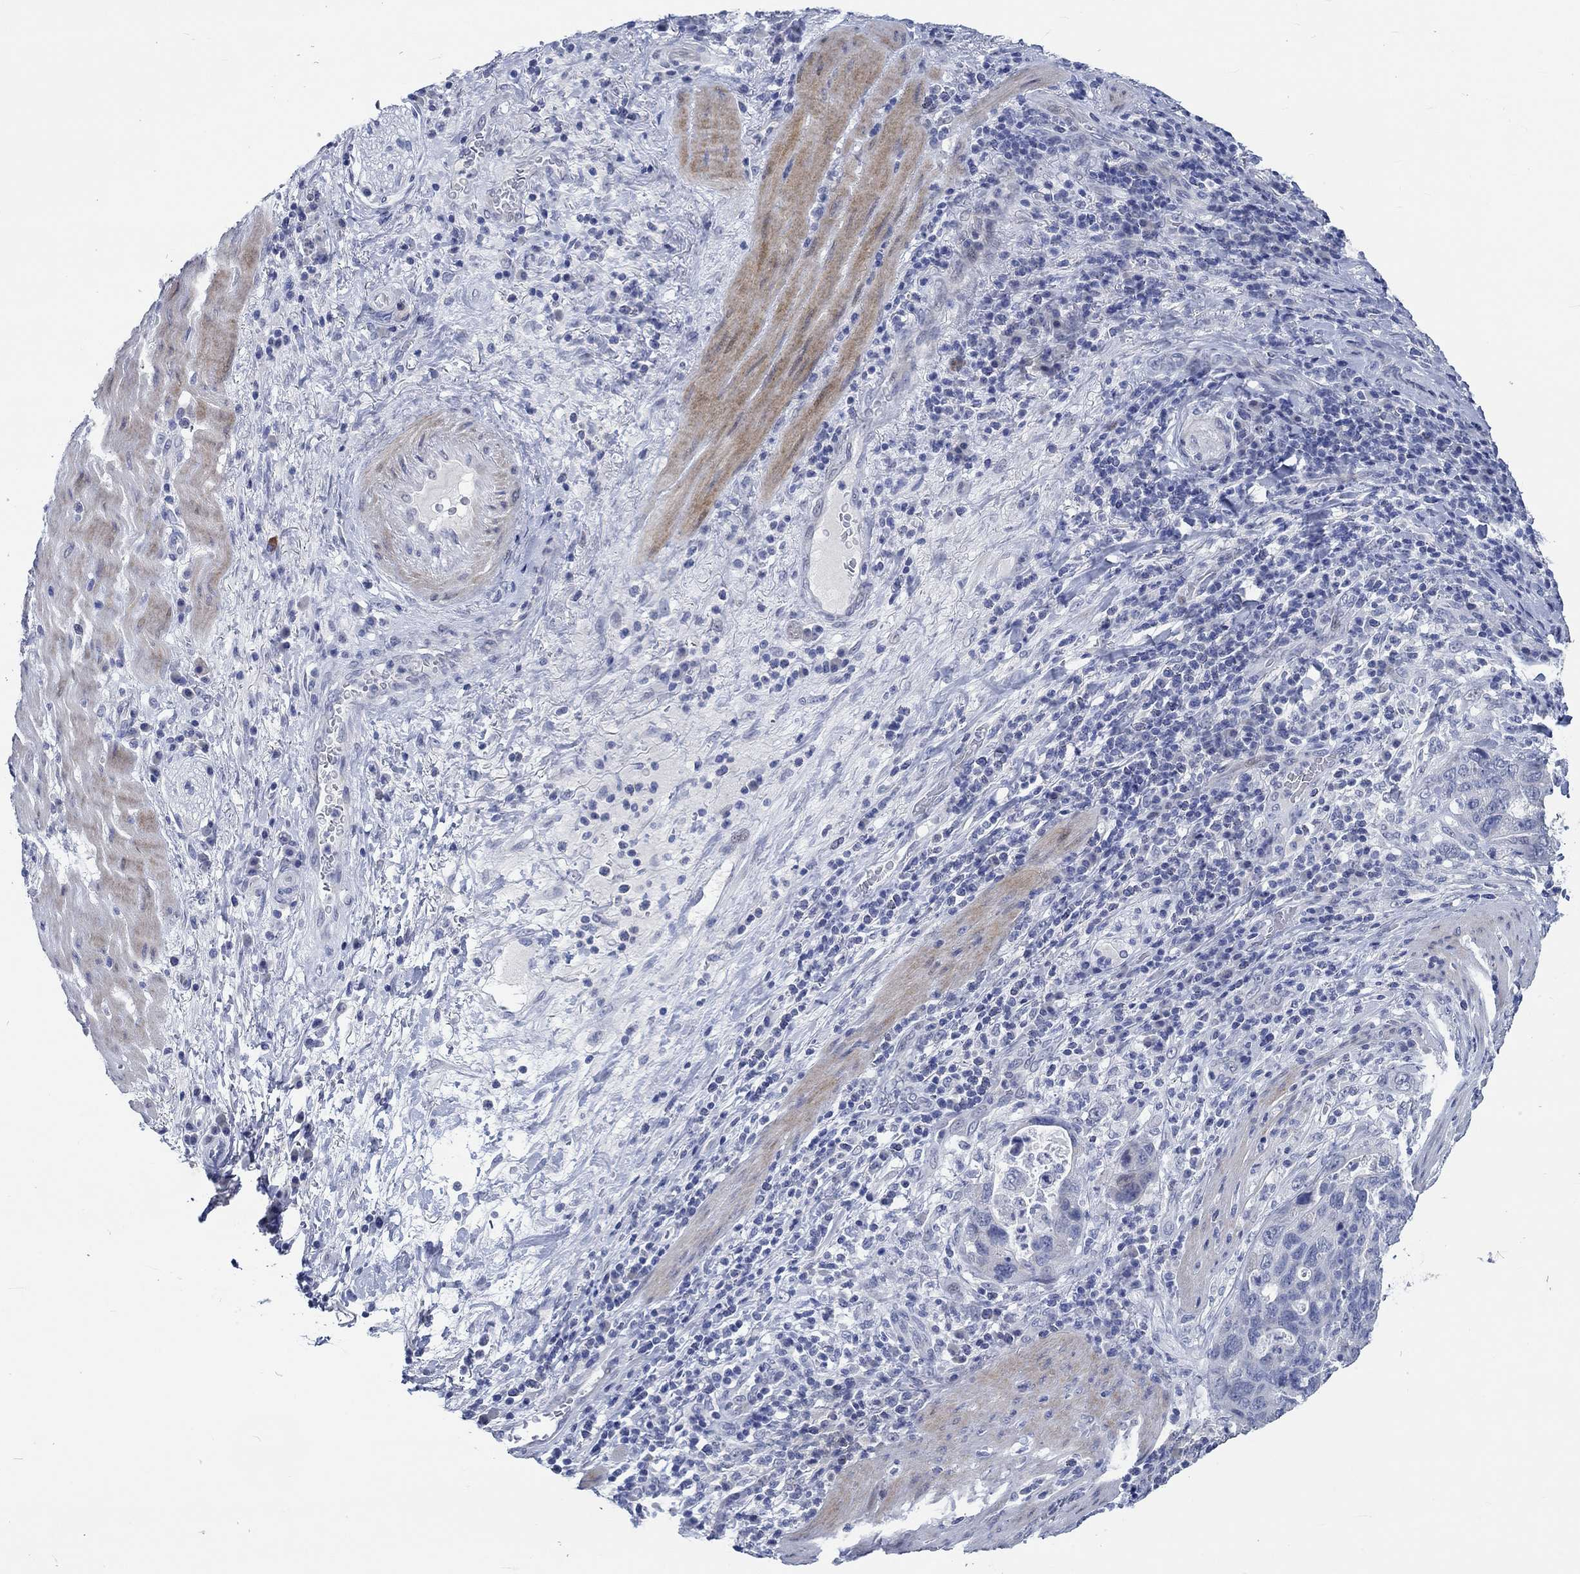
{"staining": {"intensity": "negative", "quantity": "none", "location": "none"}, "tissue": "stomach cancer", "cell_type": "Tumor cells", "image_type": "cancer", "snomed": [{"axis": "morphology", "description": "Adenocarcinoma, NOS"}, {"axis": "topography", "description": "Stomach"}], "caption": "A histopathology image of stomach adenocarcinoma stained for a protein exhibits no brown staining in tumor cells.", "gene": "C4orf47", "patient": {"sex": "male", "age": 54}}